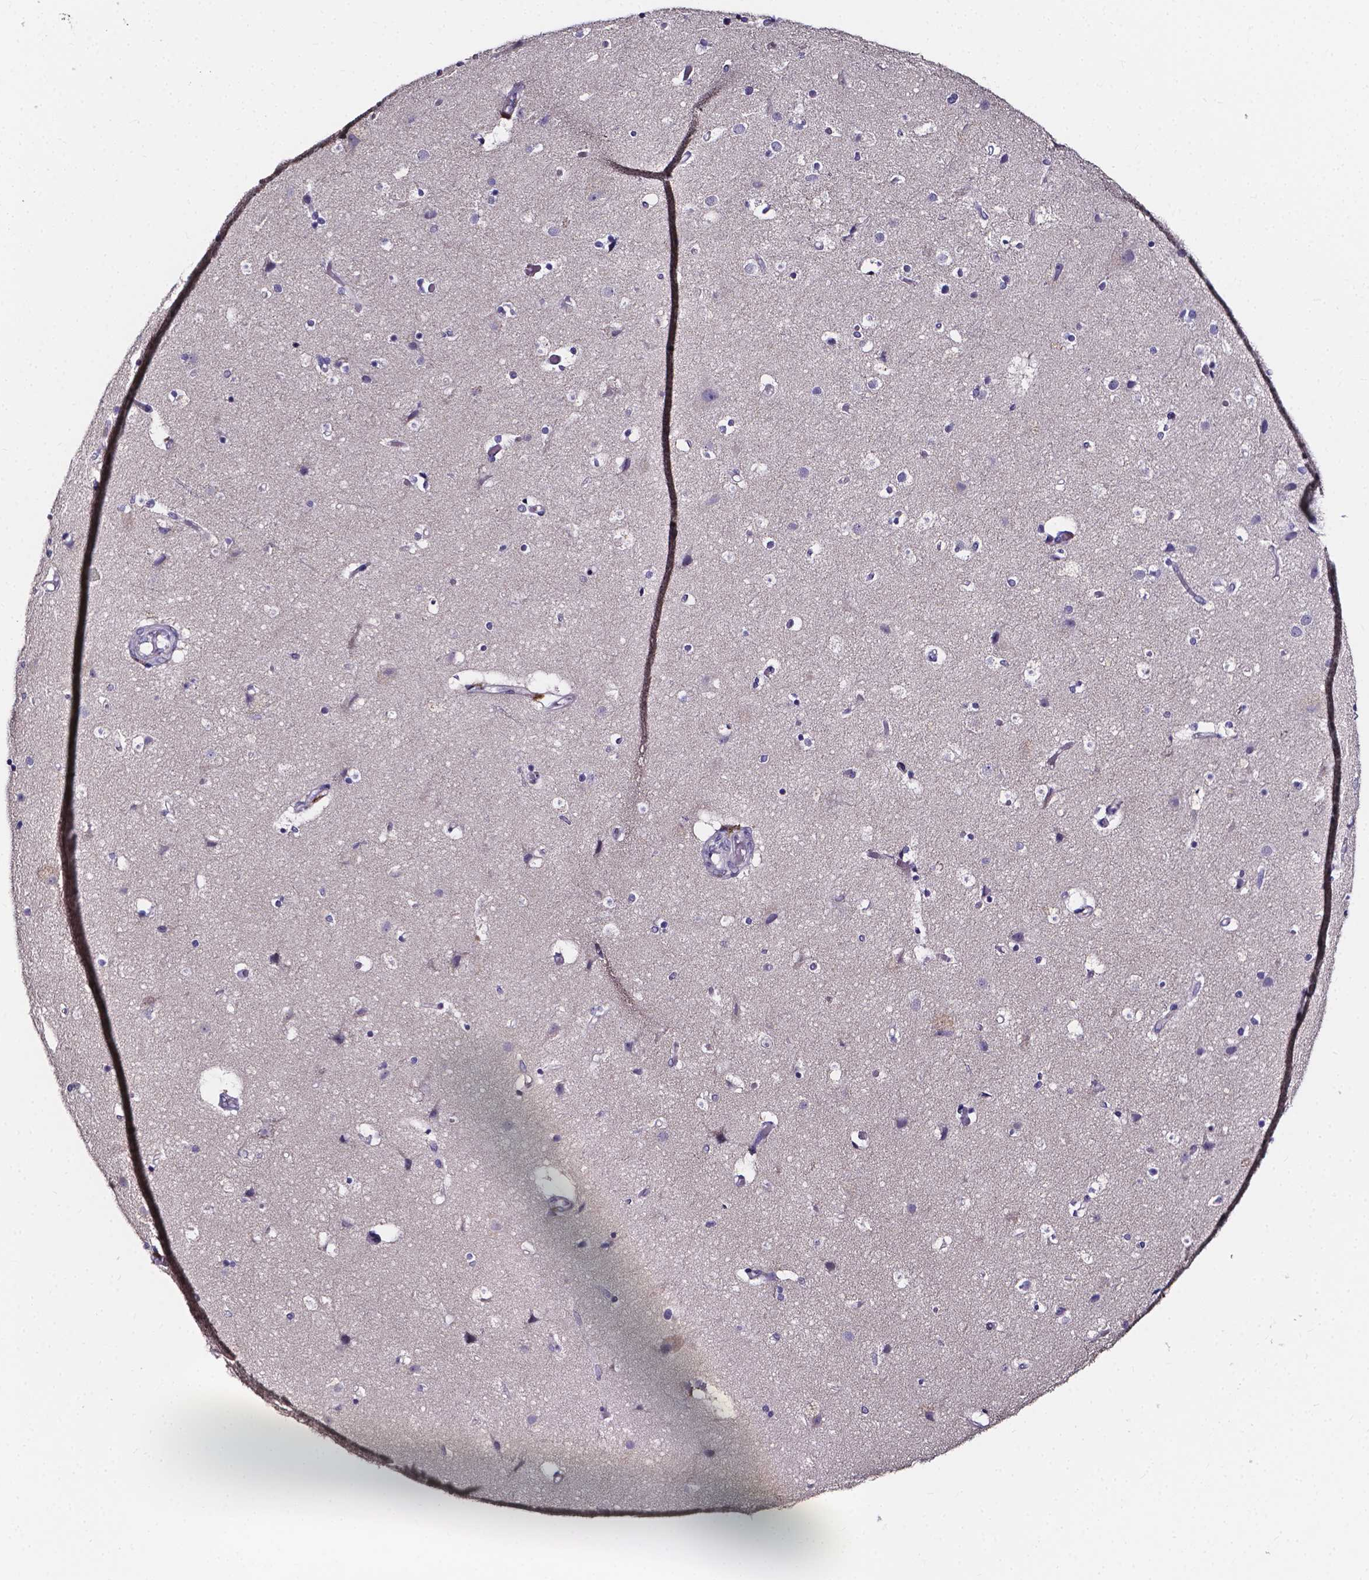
{"staining": {"intensity": "negative", "quantity": "none", "location": "none"}, "tissue": "cerebral cortex", "cell_type": "Endothelial cells", "image_type": "normal", "snomed": [{"axis": "morphology", "description": "Normal tissue, NOS"}, {"axis": "topography", "description": "Cerebral cortex"}], "caption": "This is an immunohistochemistry (IHC) image of normal cerebral cortex. There is no staining in endothelial cells.", "gene": "SPOCD1", "patient": {"sex": "female", "age": 52}}